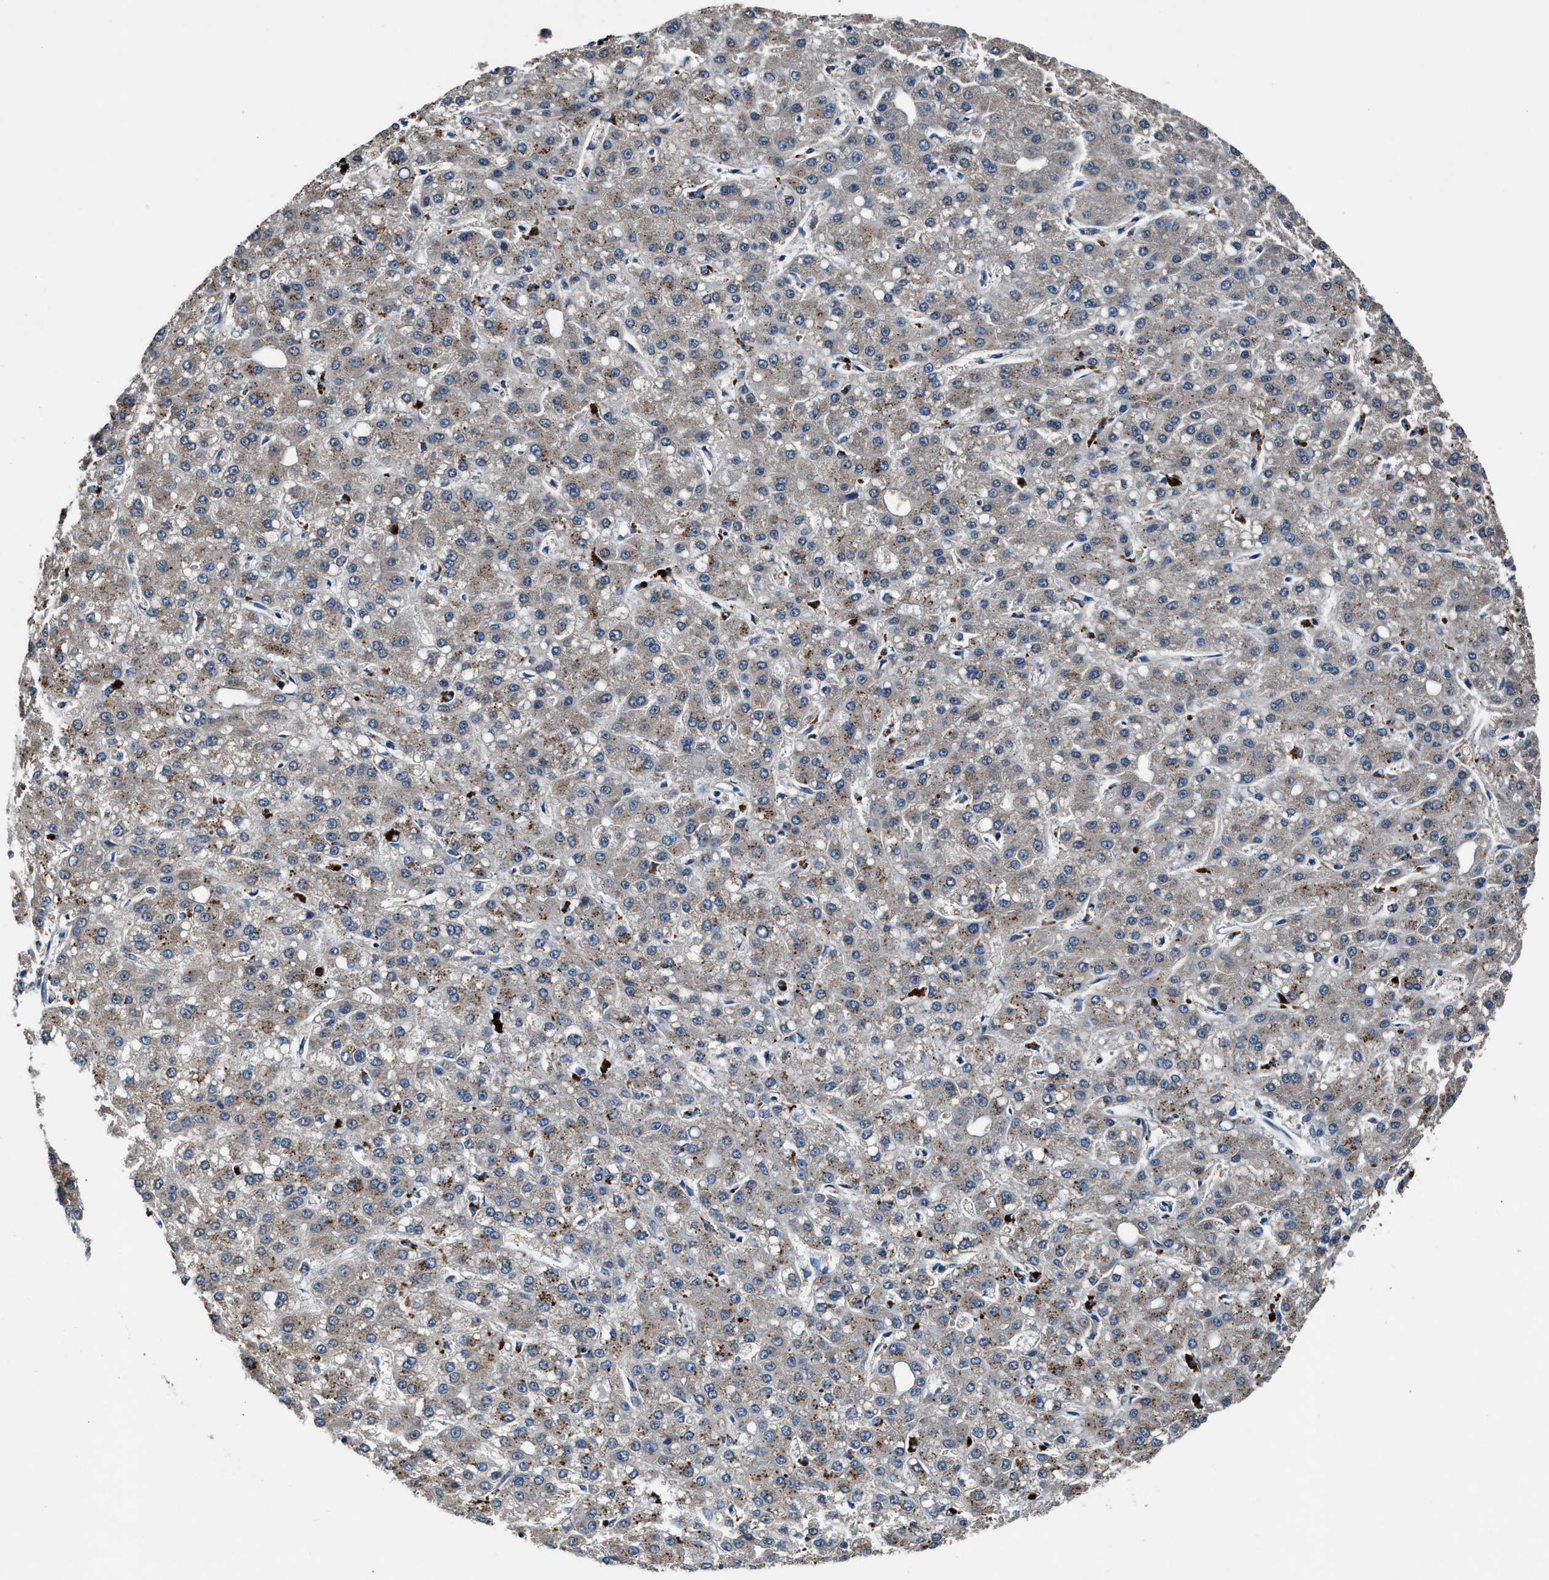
{"staining": {"intensity": "moderate", "quantity": "<25%", "location": "cytoplasmic/membranous"}, "tissue": "liver cancer", "cell_type": "Tumor cells", "image_type": "cancer", "snomed": [{"axis": "morphology", "description": "Carcinoma, Hepatocellular, NOS"}, {"axis": "topography", "description": "Liver"}], "caption": "Brown immunohistochemical staining in human liver cancer (hepatocellular carcinoma) reveals moderate cytoplasmic/membranous expression in approximately <25% of tumor cells. (DAB (3,3'-diaminobenzidine) = brown stain, brightfield microscopy at high magnification).", "gene": "PRXL2C", "patient": {"sex": "male", "age": 67}}